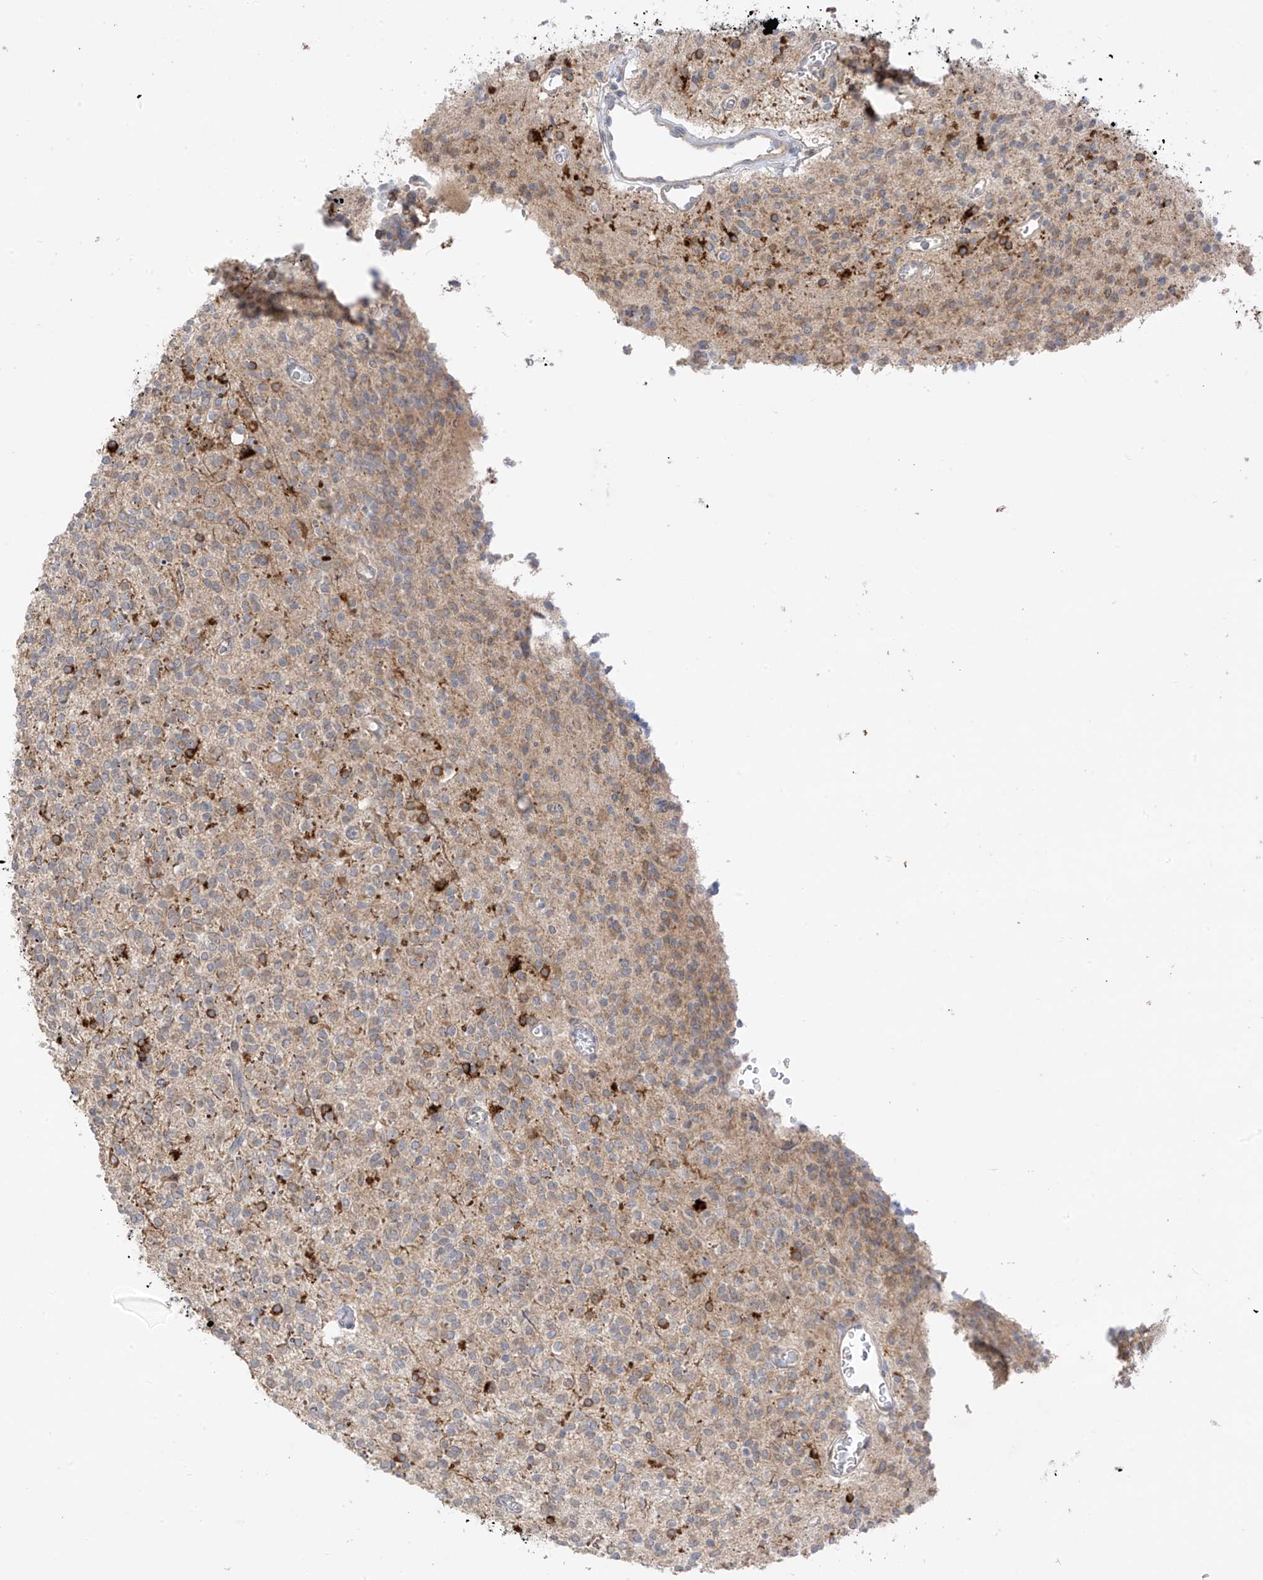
{"staining": {"intensity": "weak", "quantity": ">75%", "location": "cytoplasmic/membranous"}, "tissue": "glioma", "cell_type": "Tumor cells", "image_type": "cancer", "snomed": [{"axis": "morphology", "description": "Glioma, malignant, High grade"}, {"axis": "topography", "description": "Brain"}], "caption": "This is a histology image of IHC staining of glioma, which shows weak positivity in the cytoplasmic/membranous of tumor cells.", "gene": "NALCN", "patient": {"sex": "male", "age": 34}}